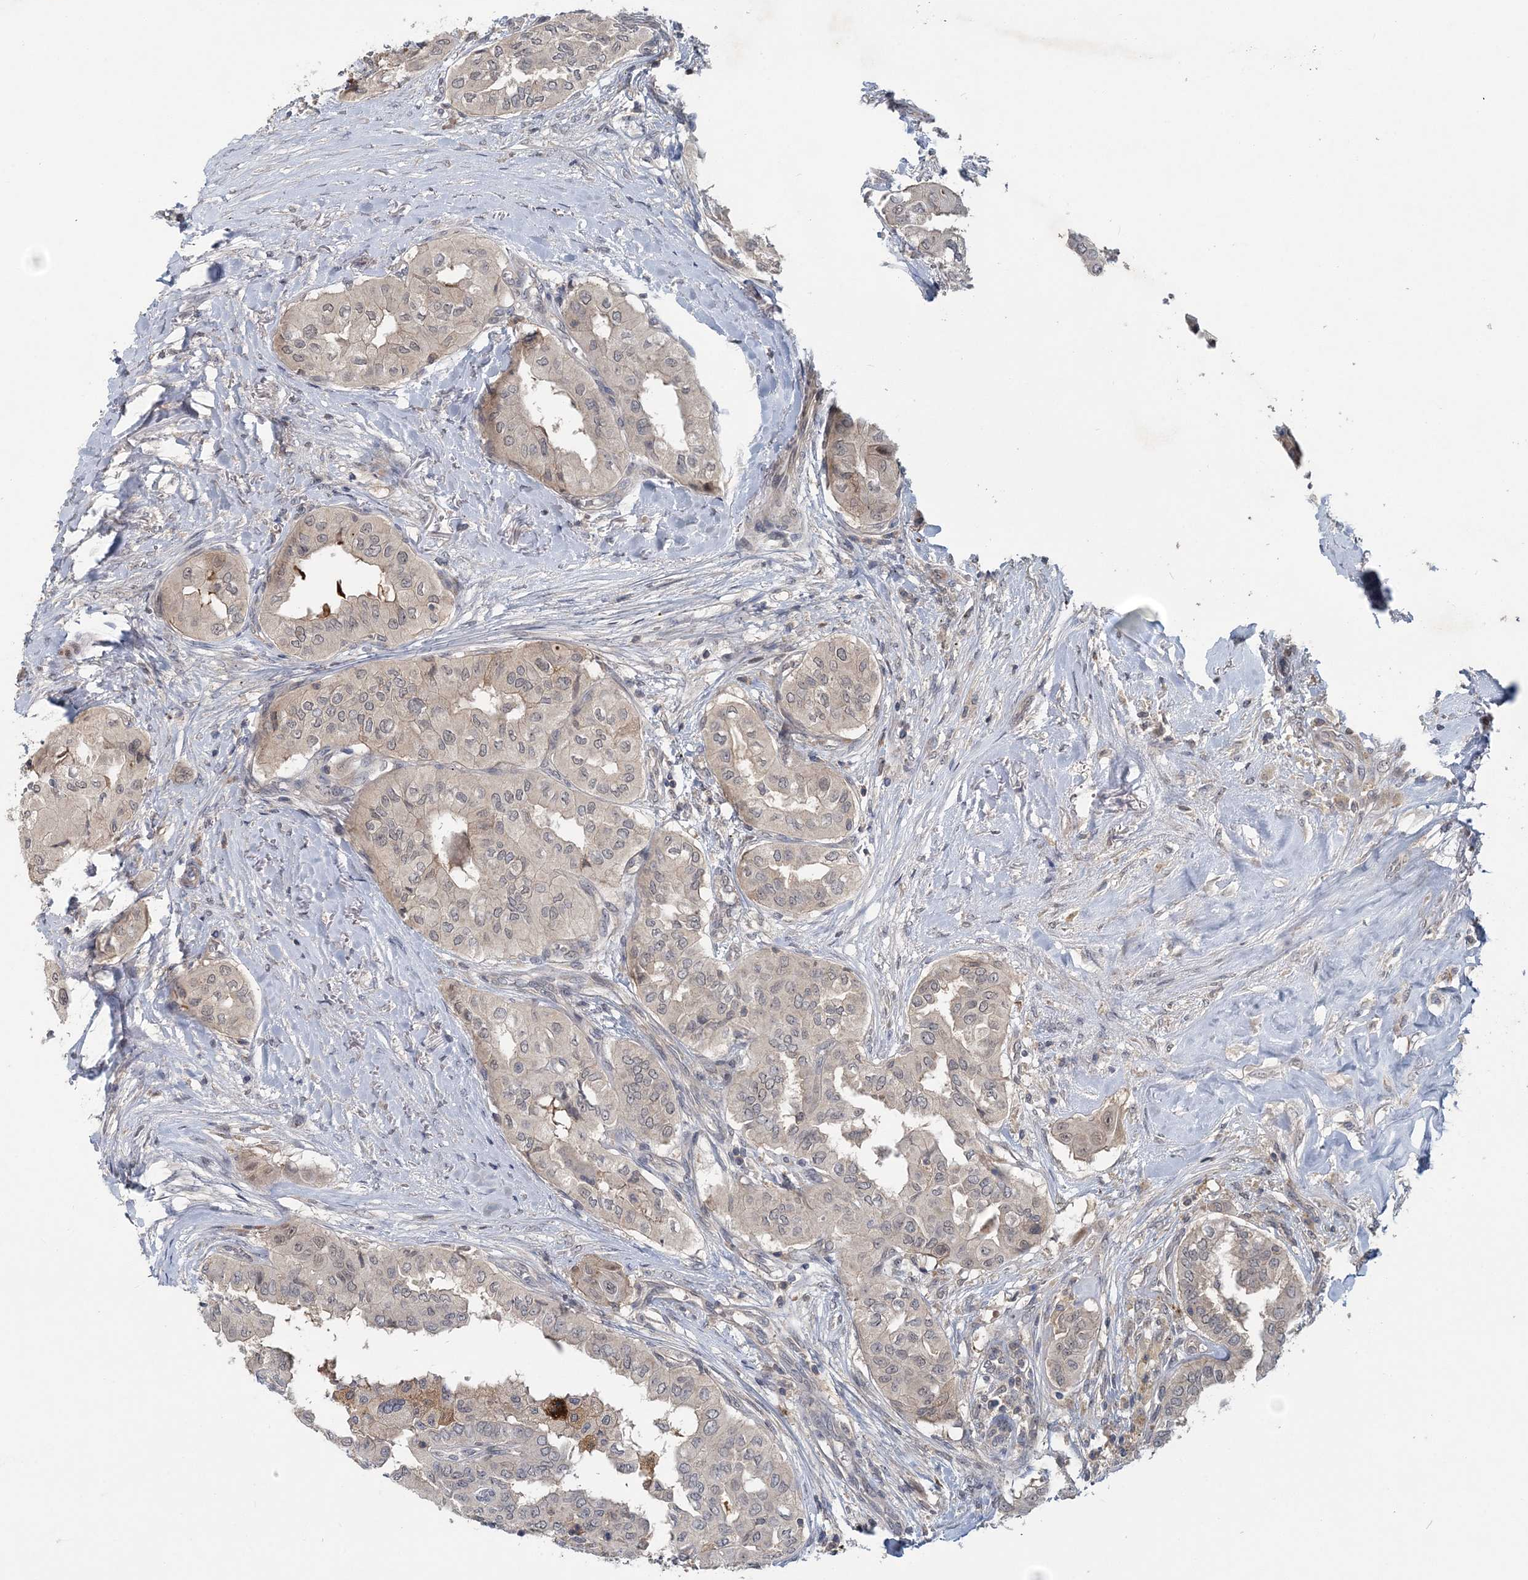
{"staining": {"intensity": "weak", "quantity": ">75%", "location": "nuclear"}, "tissue": "thyroid cancer", "cell_type": "Tumor cells", "image_type": "cancer", "snomed": [{"axis": "morphology", "description": "Papillary adenocarcinoma, NOS"}, {"axis": "topography", "description": "Thyroid gland"}], "caption": "A brown stain shows weak nuclear expression of a protein in human papillary adenocarcinoma (thyroid) tumor cells.", "gene": "RNF25", "patient": {"sex": "female", "age": 59}}